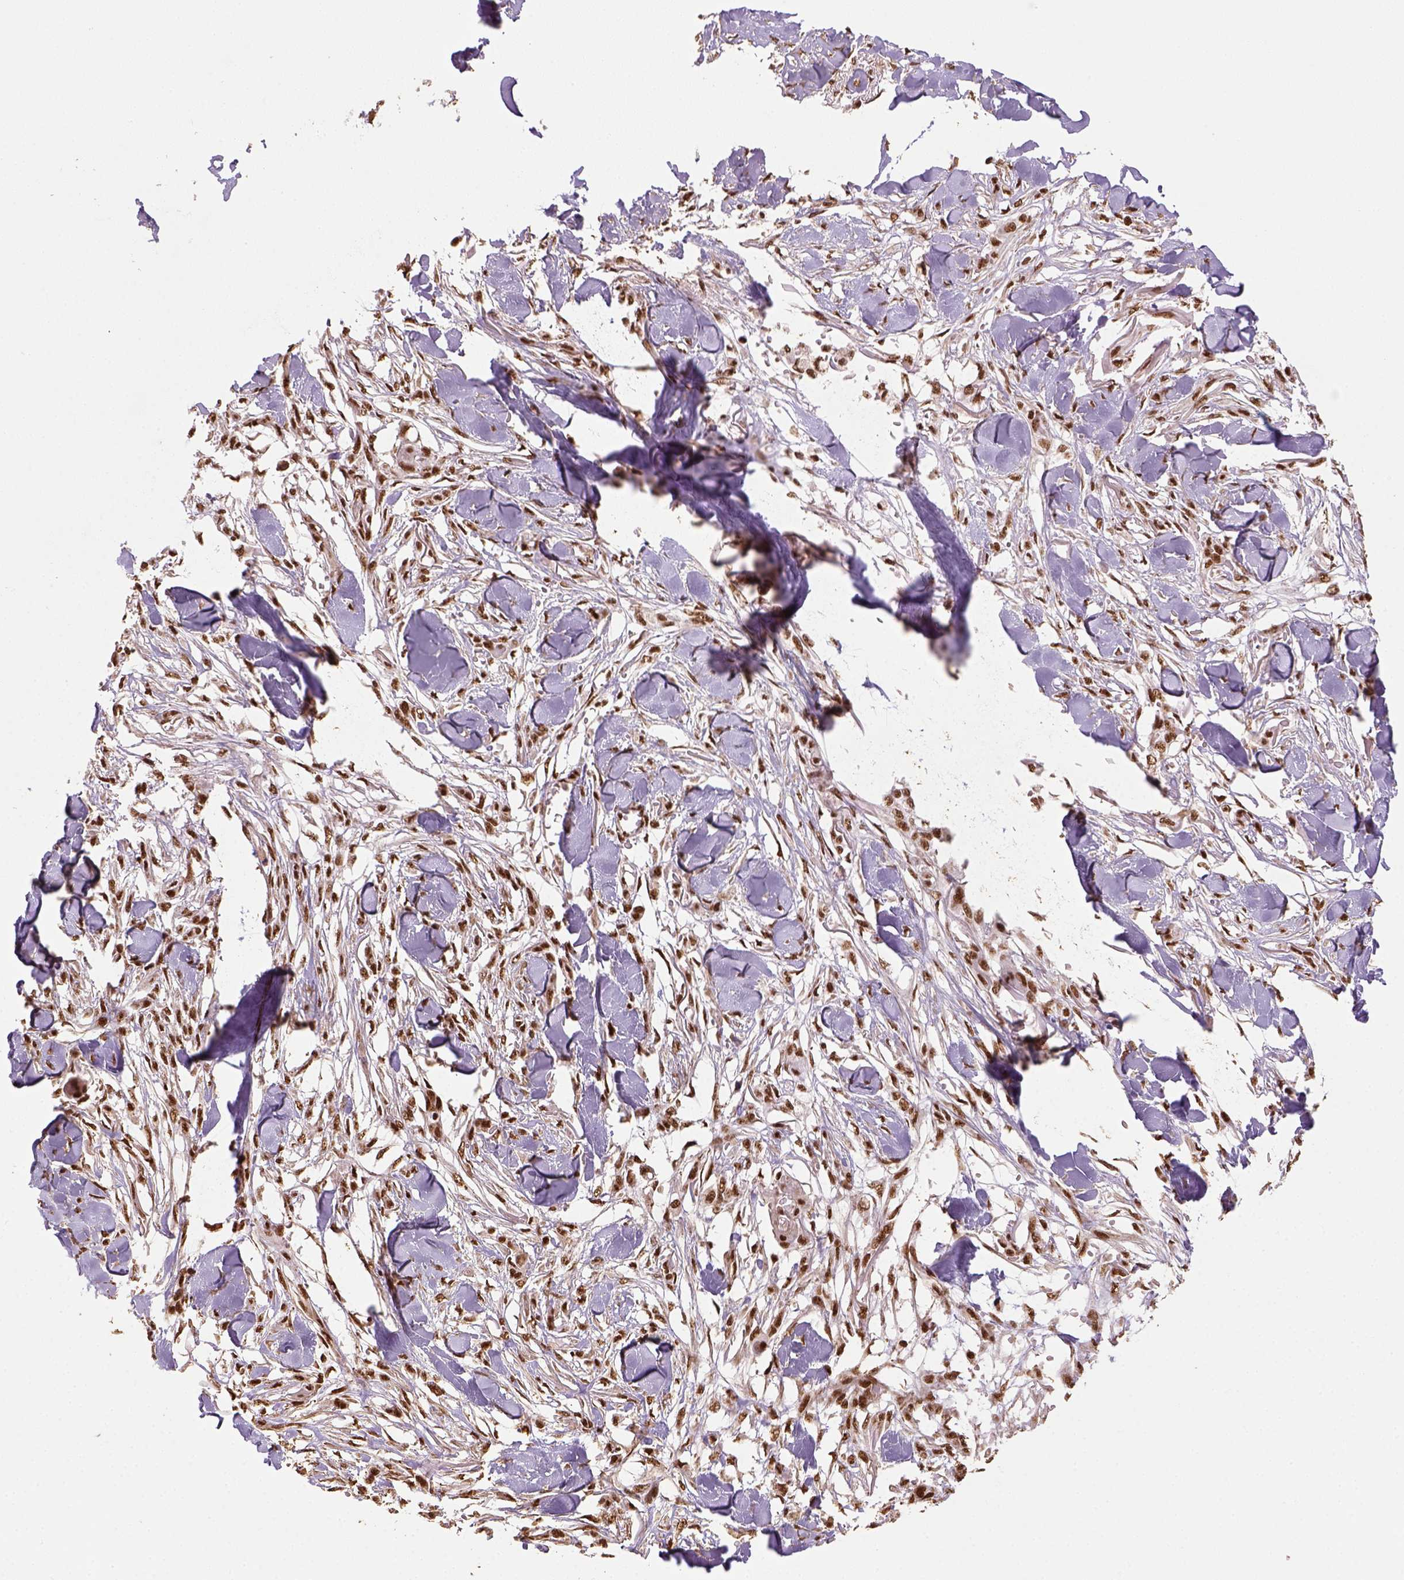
{"staining": {"intensity": "strong", "quantity": ">75%", "location": "nuclear"}, "tissue": "skin cancer", "cell_type": "Tumor cells", "image_type": "cancer", "snomed": [{"axis": "morphology", "description": "Squamous cell carcinoma, NOS"}, {"axis": "topography", "description": "Skin"}], "caption": "A micrograph of human squamous cell carcinoma (skin) stained for a protein reveals strong nuclear brown staining in tumor cells. (Stains: DAB (3,3'-diaminobenzidine) in brown, nuclei in blue, Microscopy: brightfield microscopy at high magnification).", "gene": "CCAR1", "patient": {"sex": "female", "age": 59}}